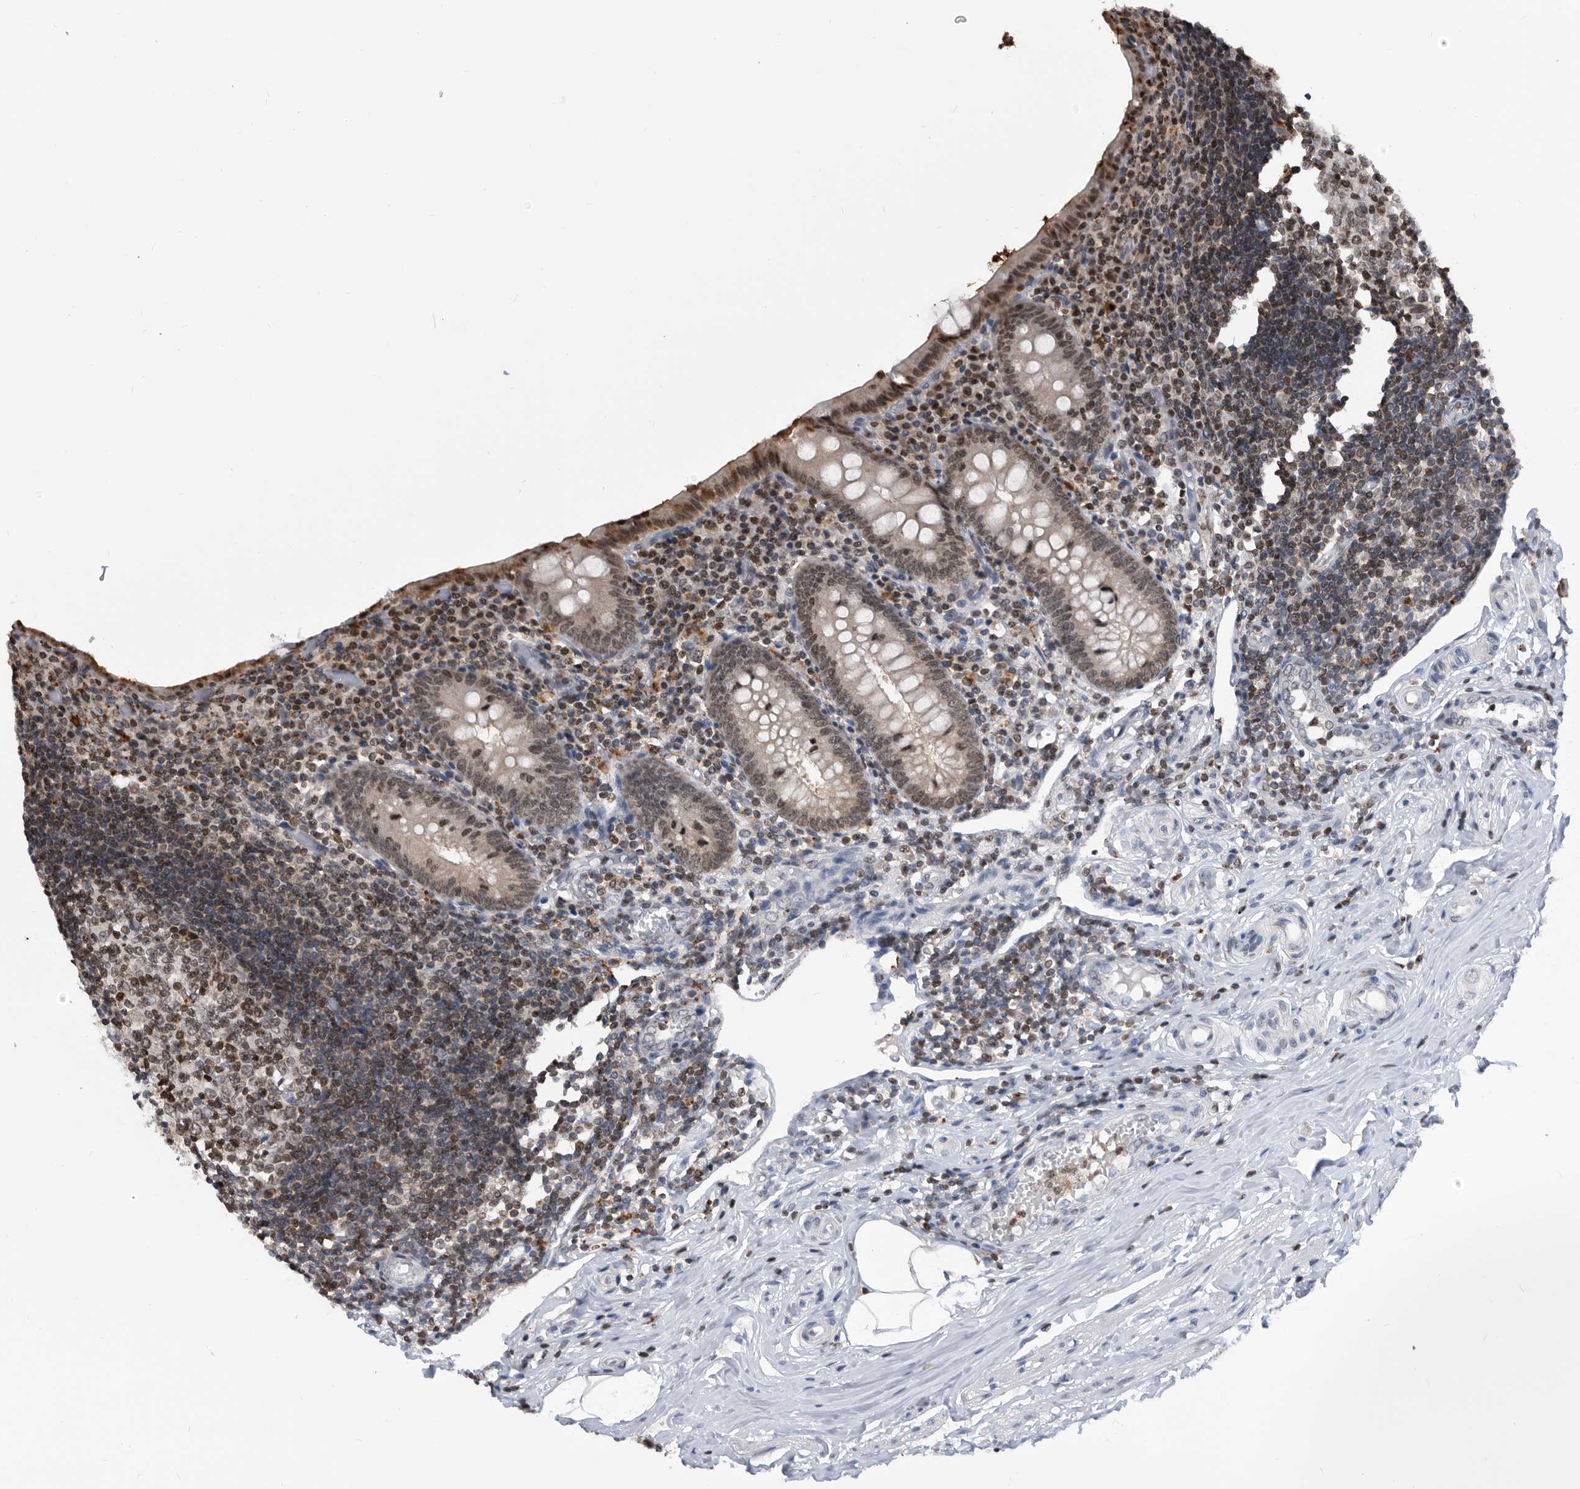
{"staining": {"intensity": "moderate", "quantity": ">75%", "location": "nuclear"}, "tissue": "appendix", "cell_type": "Glandular cells", "image_type": "normal", "snomed": [{"axis": "morphology", "description": "Normal tissue, NOS"}, {"axis": "topography", "description": "Appendix"}], "caption": "Normal appendix was stained to show a protein in brown. There is medium levels of moderate nuclear expression in about >75% of glandular cells. Using DAB (3,3'-diaminobenzidine) (brown) and hematoxylin (blue) stains, captured at high magnification using brightfield microscopy.", "gene": "TSTD1", "patient": {"sex": "female", "age": 17}}